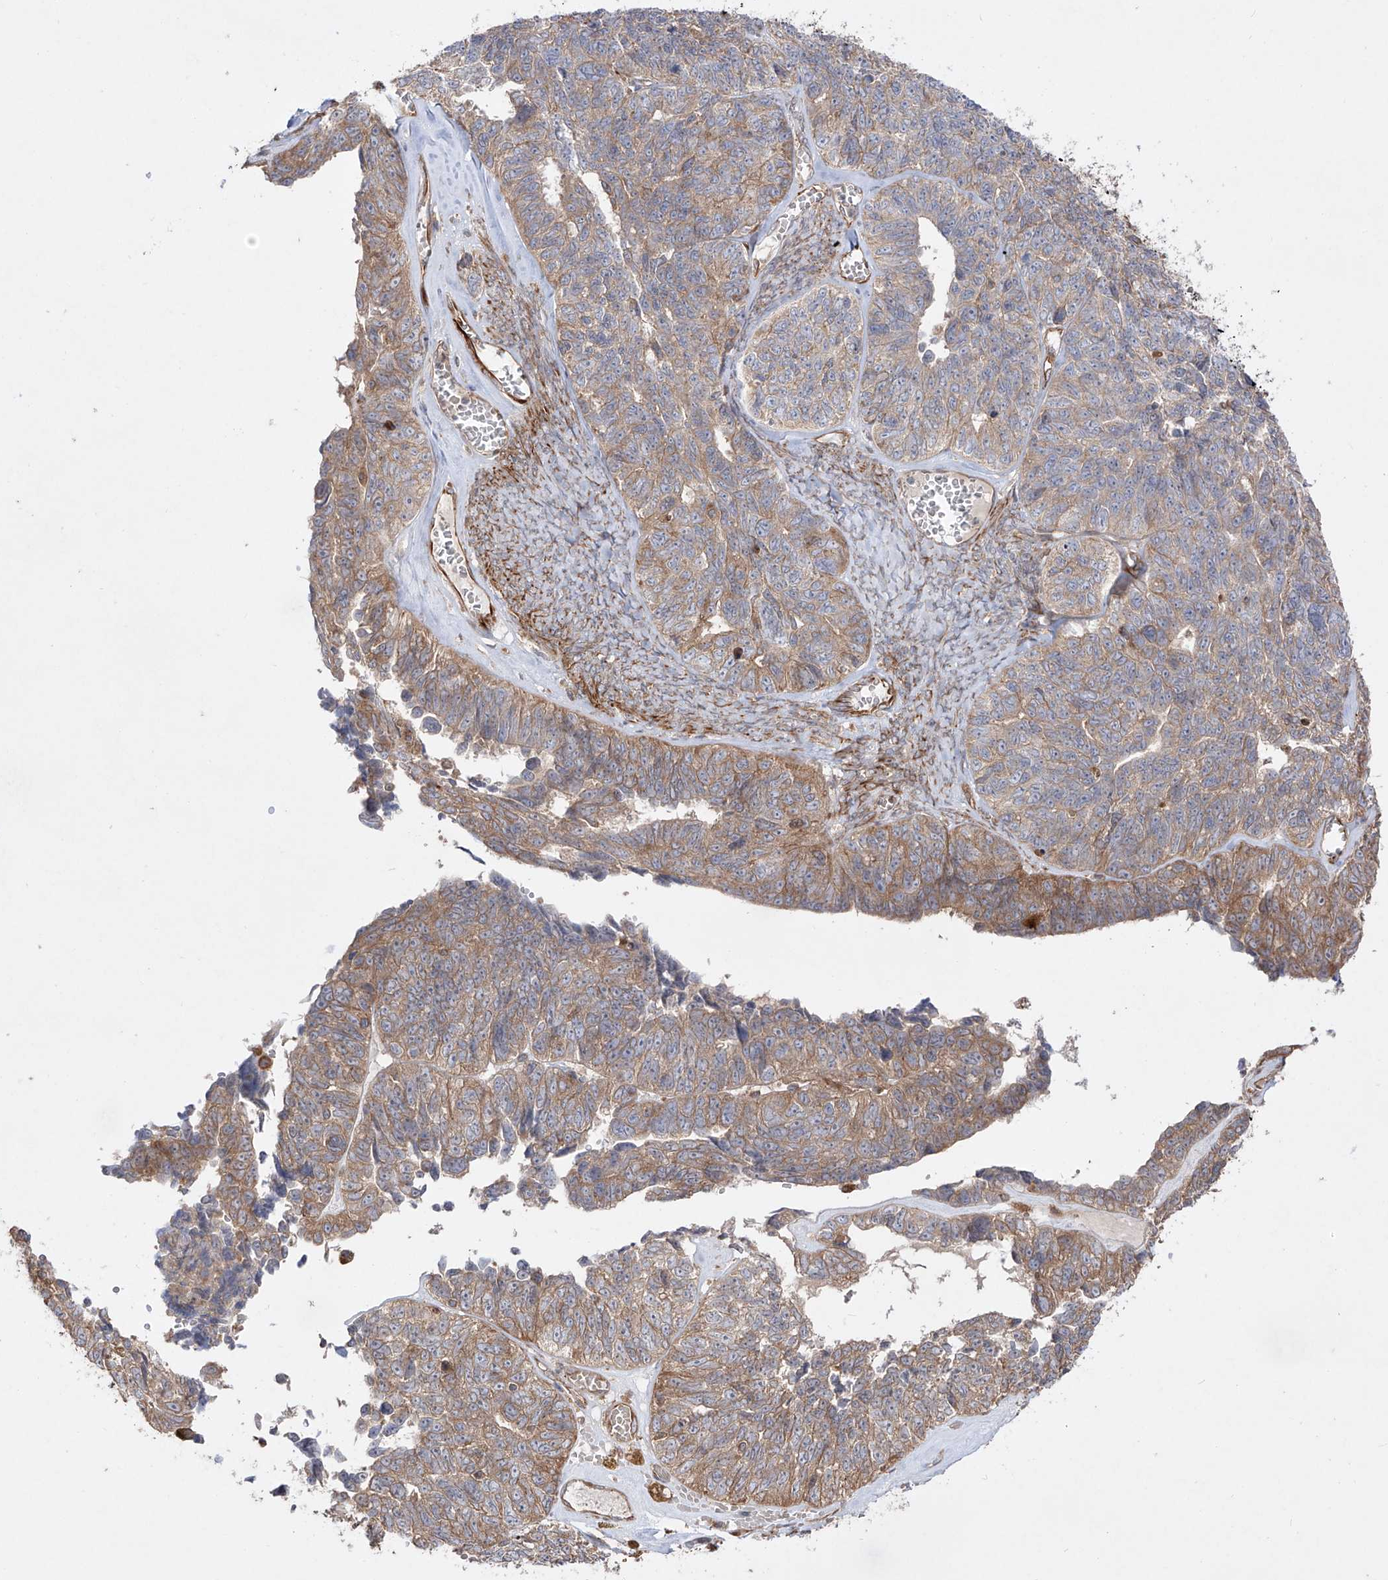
{"staining": {"intensity": "moderate", "quantity": ">75%", "location": "cytoplasmic/membranous"}, "tissue": "ovarian cancer", "cell_type": "Tumor cells", "image_type": "cancer", "snomed": [{"axis": "morphology", "description": "Cystadenocarcinoma, serous, NOS"}, {"axis": "topography", "description": "Ovary"}], "caption": "Ovarian cancer stained with DAB (3,3'-diaminobenzidine) IHC displays medium levels of moderate cytoplasmic/membranous expression in approximately >75% of tumor cells. (DAB = brown stain, brightfield microscopy at high magnification).", "gene": "YKT6", "patient": {"sex": "female", "age": 79}}